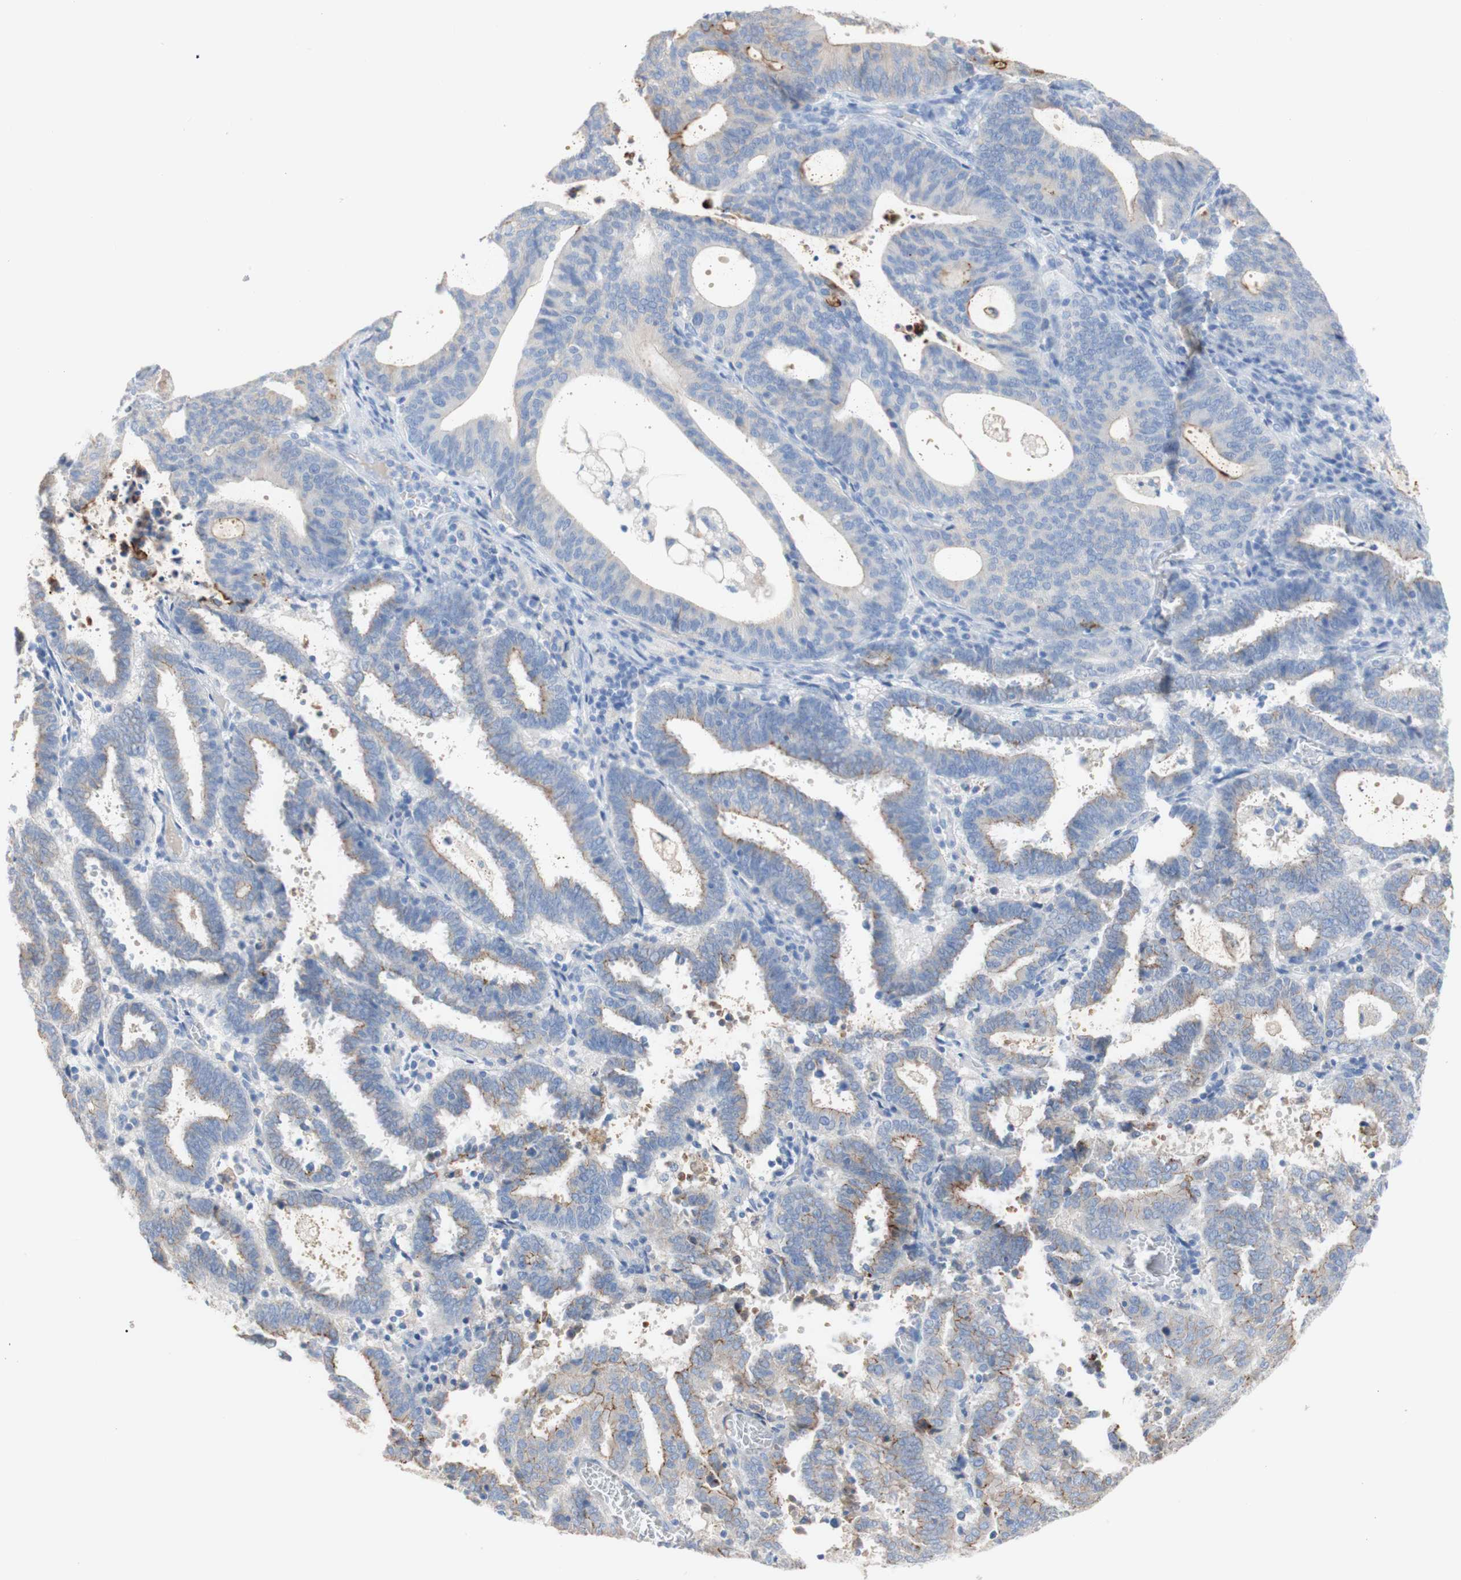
{"staining": {"intensity": "moderate", "quantity": "25%-75%", "location": "cytoplasmic/membranous"}, "tissue": "endometrial cancer", "cell_type": "Tumor cells", "image_type": "cancer", "snomed": [{"axis": "morphology", "description": "Adenocarcinoma, NOS"}, {"axis": "topography", "description": "Uterus"}], "caption": "This micrograph demonstrates endometrial cancer stained with IHC to label a protein in brown. The cytoplasmic/membranous of tumor cells show moderate positivity for the protein. Nuclei are counter-stained blue.", "gene": "DSC2", "patient": {"sex": "female", "age": 83}}